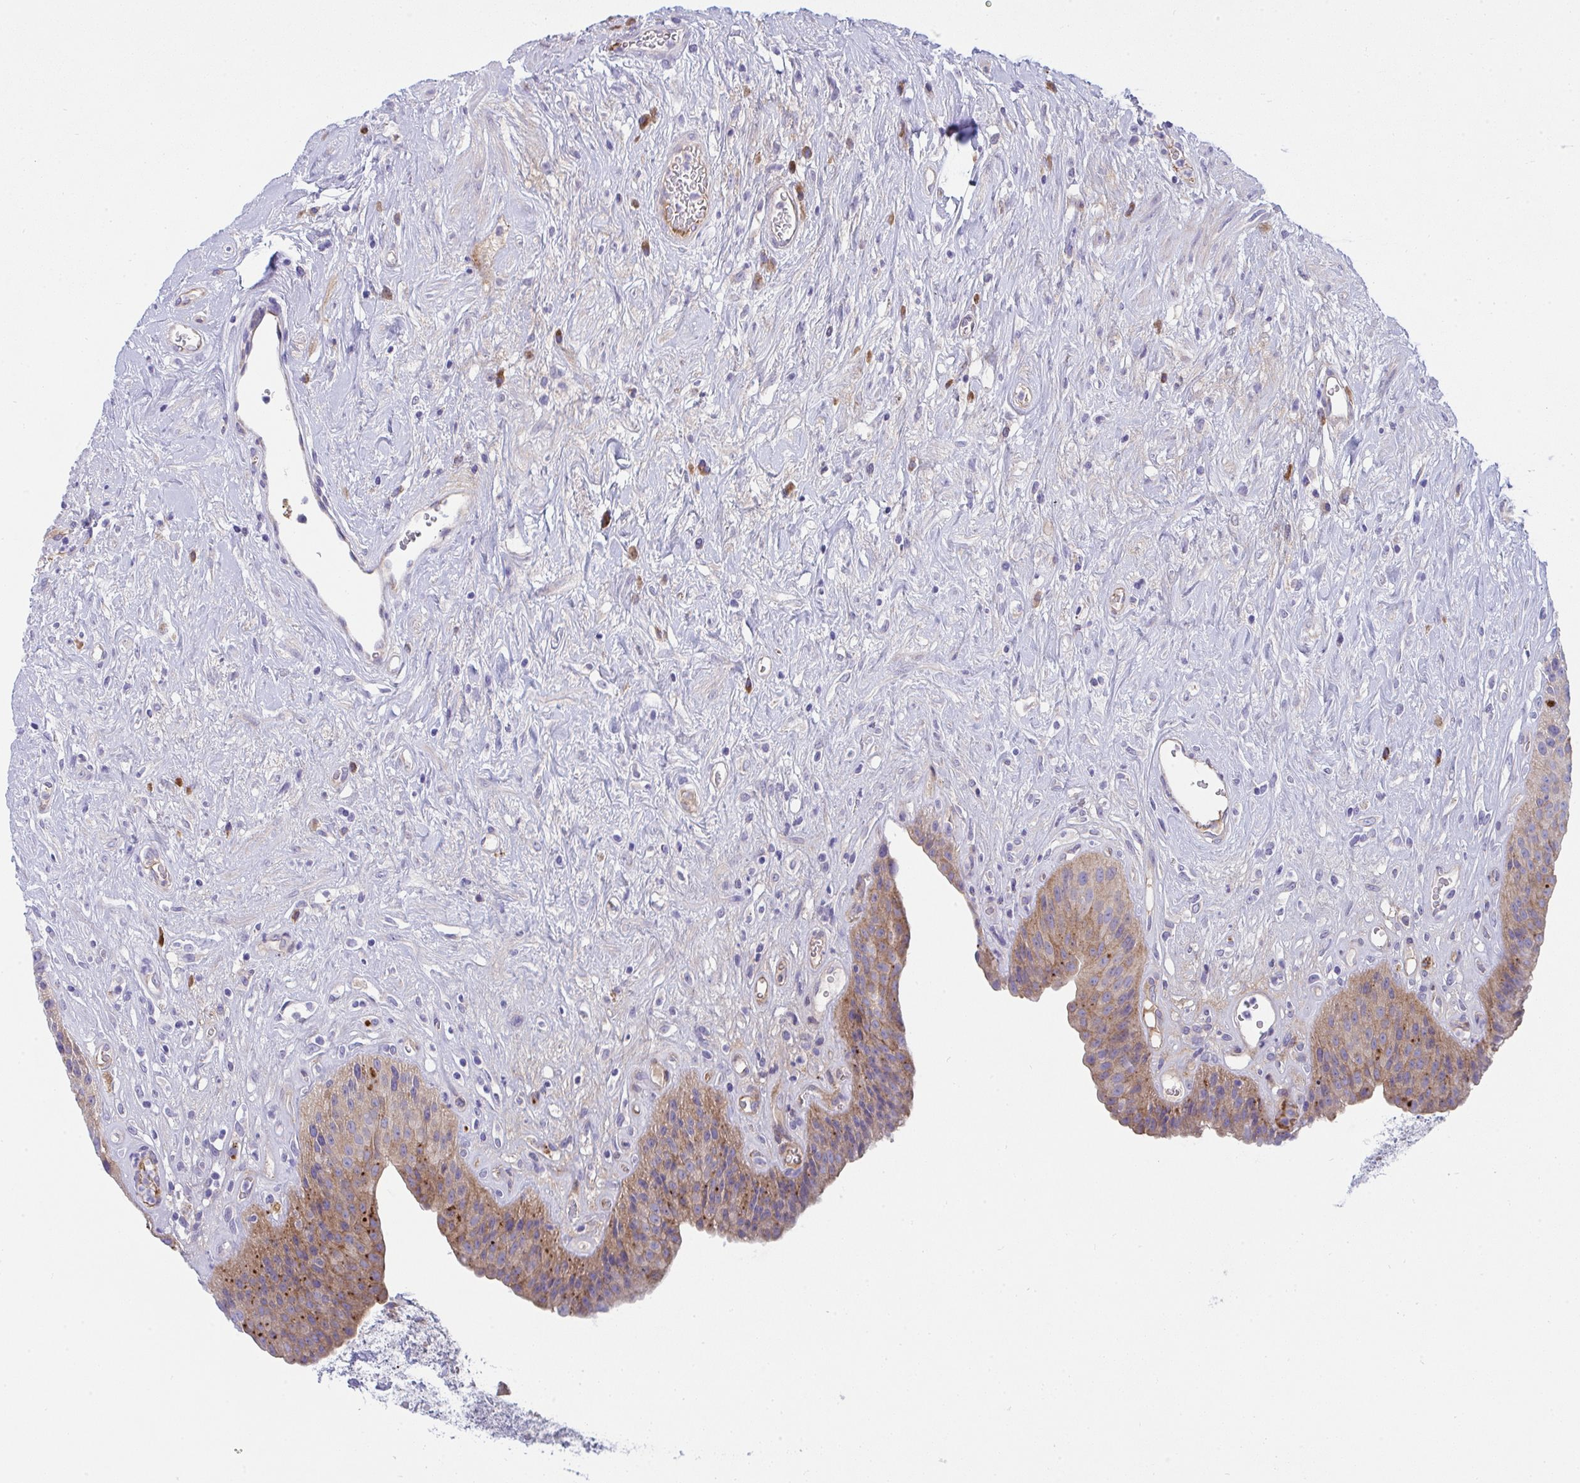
{"staining": {"intensity": "moderate", "quantity": ">75%", "location": "cytoplasmic/membranous"}, "tissue": "urinary bladder", "cell_type": "Urothelial cells", "image_type": "normal", "snomed": [{"axis": "morphology", "description": "Normal tissue, NOS"}, {"axis": "topography", "description": "Urinary bladder"}], "caption": "Immunohistochemistry micrograph of benign human urinary bladder stained for a protein (brown), which exhibits medium levels of moderate cytoplasmic/membranous expression in about >75% of urothelial cells.", "gene": "GAB1", "patient": {"sex": "female", "age": 56}}